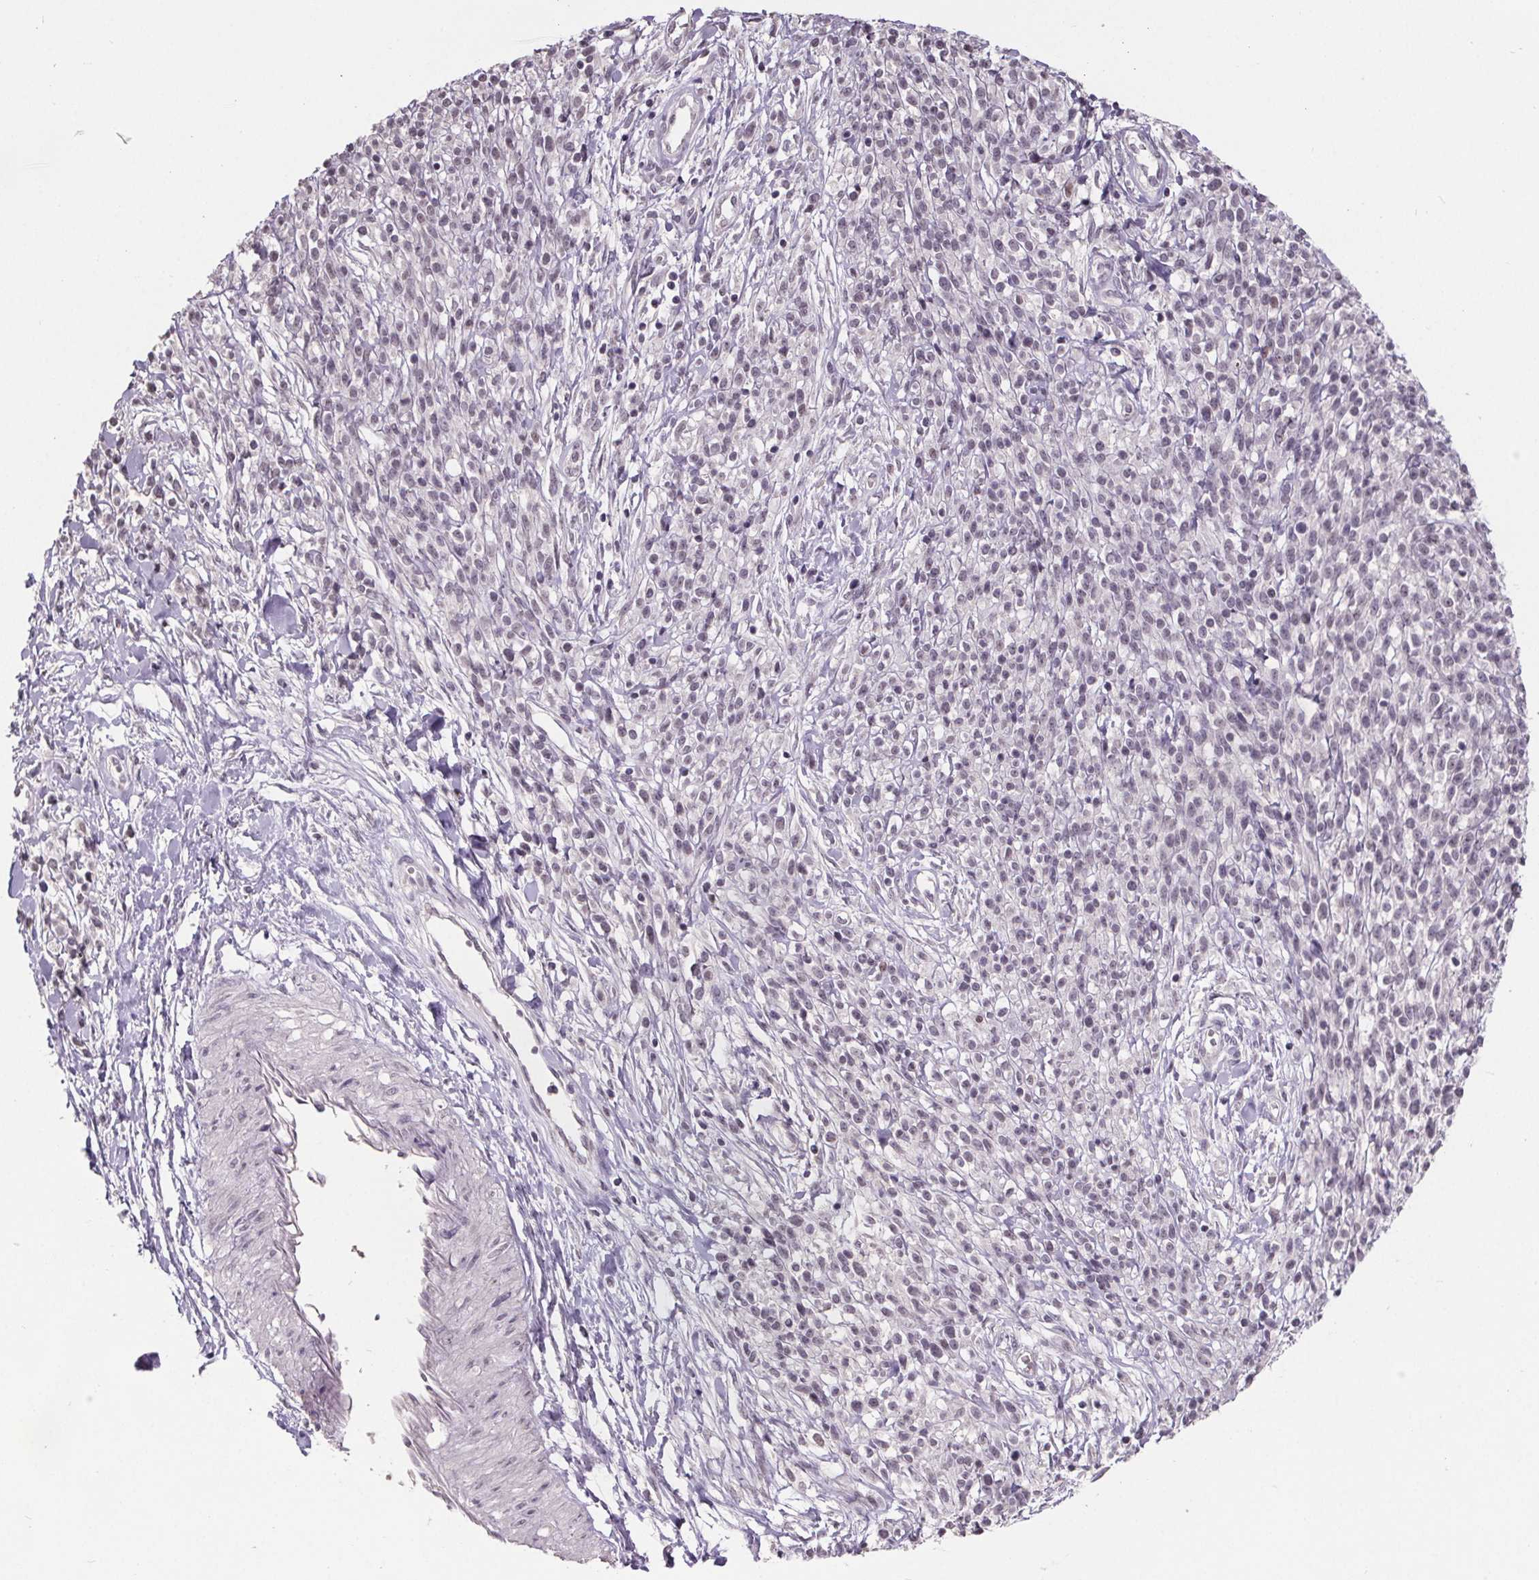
{"staining": {"intensity": "negative", "quantity": "none", "location": "none"}, "tissue": "melanoma", "cell_type": "Tumor cells", "image_type": "cancer", "snomed": [{"axis": "morphology", "description": "Malignant melanoma, NOS"}, {"axis": "topography", "description": "Skin"}, {"axis": "topography", "description": "Skin of trunk"}], "caption": "Histopathology image shows no protein expression in tumor cells of malignant melanoma tissue. (Stains: DAB immunohistochemistry (IHC) with hematoxylin counter stain, Microscopy: brightfield microscopy at high magnification).", "gene": "NKX6-1", "patient": {"sex": "male", "age": 74}}